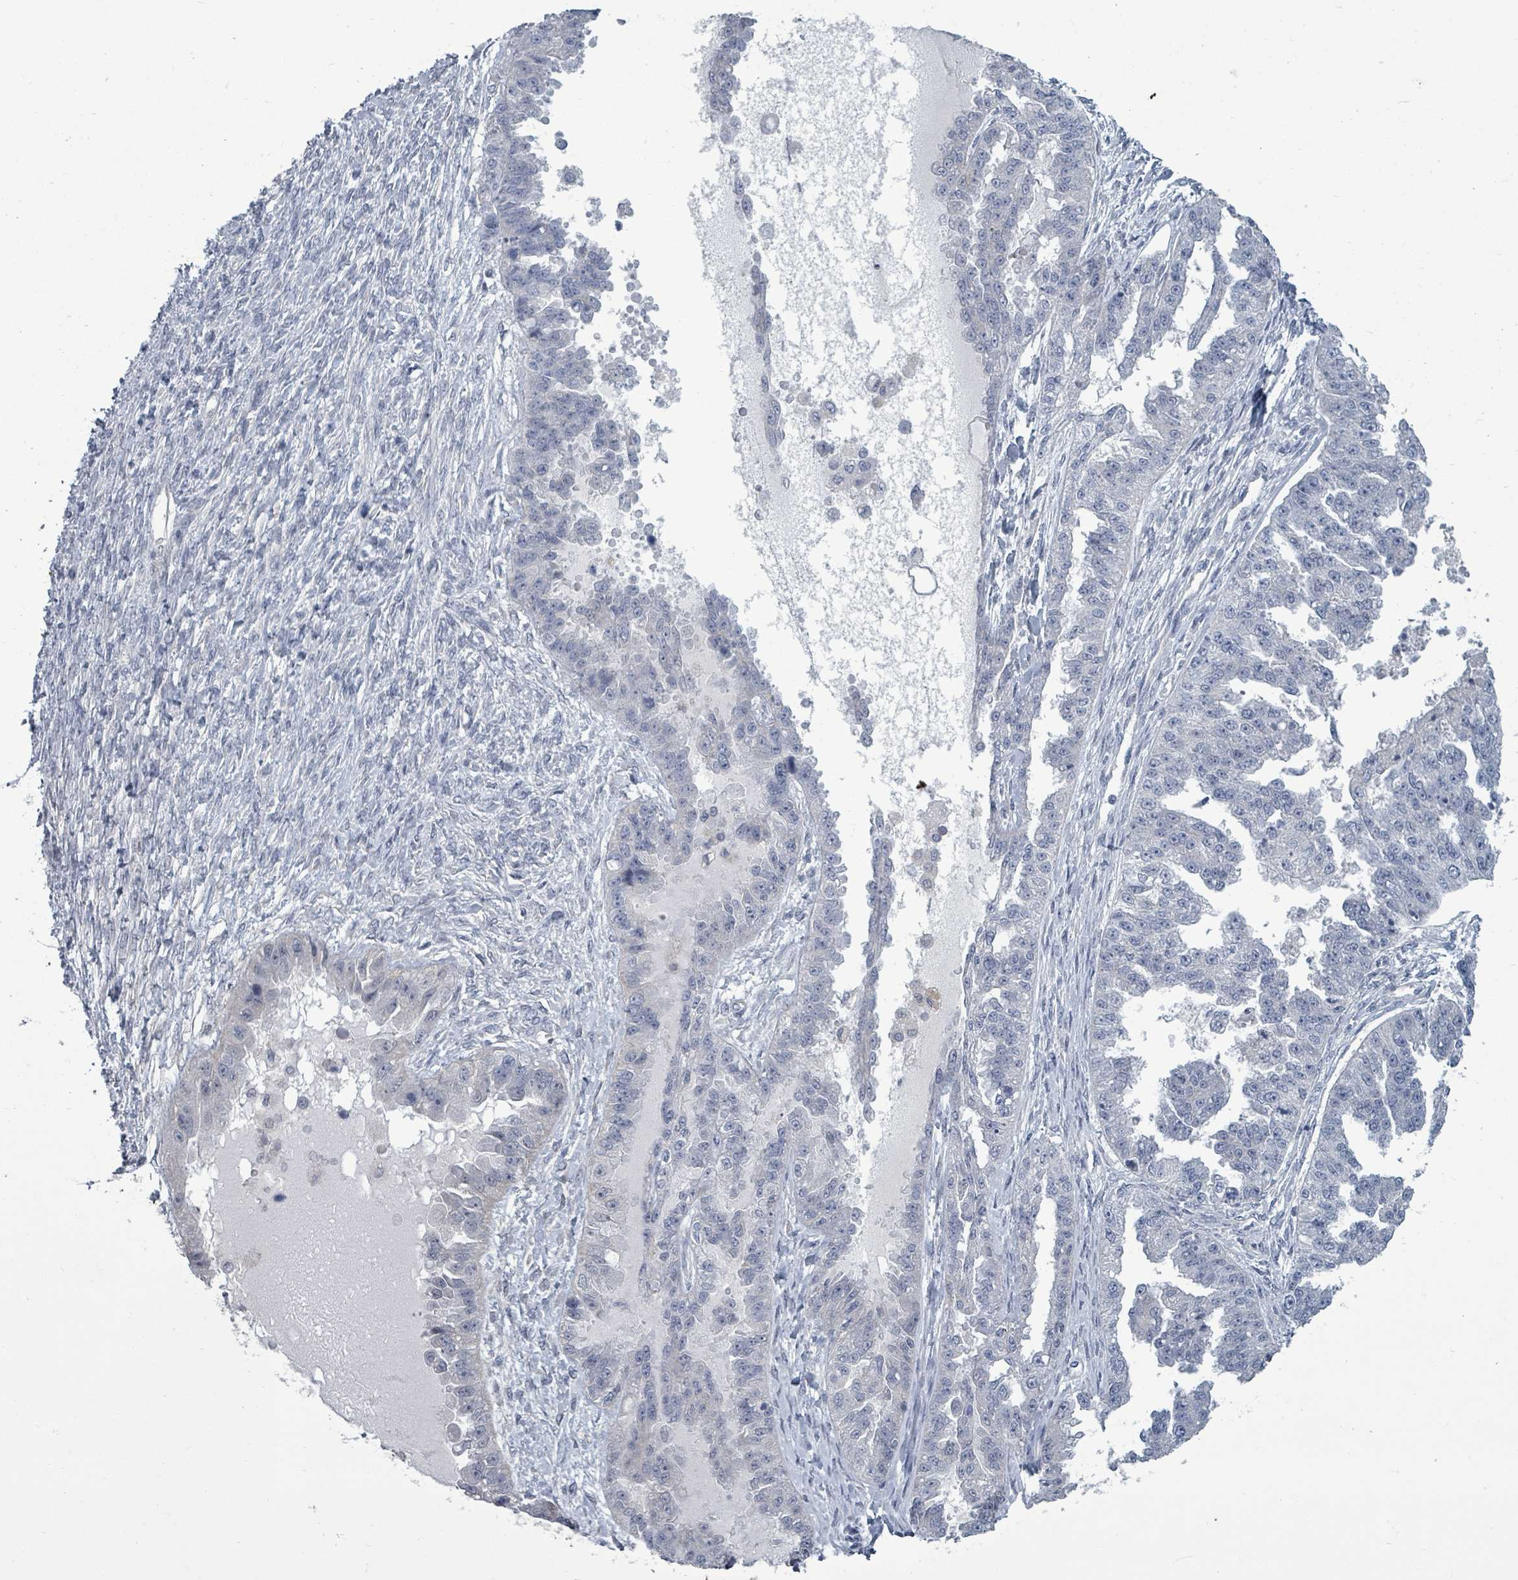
{"staining": {"intensity": "negative", "quantity": "none", "location": "none"}, "tissue": "ovarian cancer", "cell_type": "Tumor cells", "image_type": "cancer", "snomed": [{"axis": "morphology", "description": "Cystadenocarcinoma, serous, NOS"}, {"axis": "topography", "description": "Ovary"}], "caption": "Immunohistochemistry (IHC) image of ovarian serous cystadenocarcinoma stained for a protein (brown), which reveals no positivity in tumor cells.", "gene": "ASB12", "patient": {"sex": "female", "age": 58}}